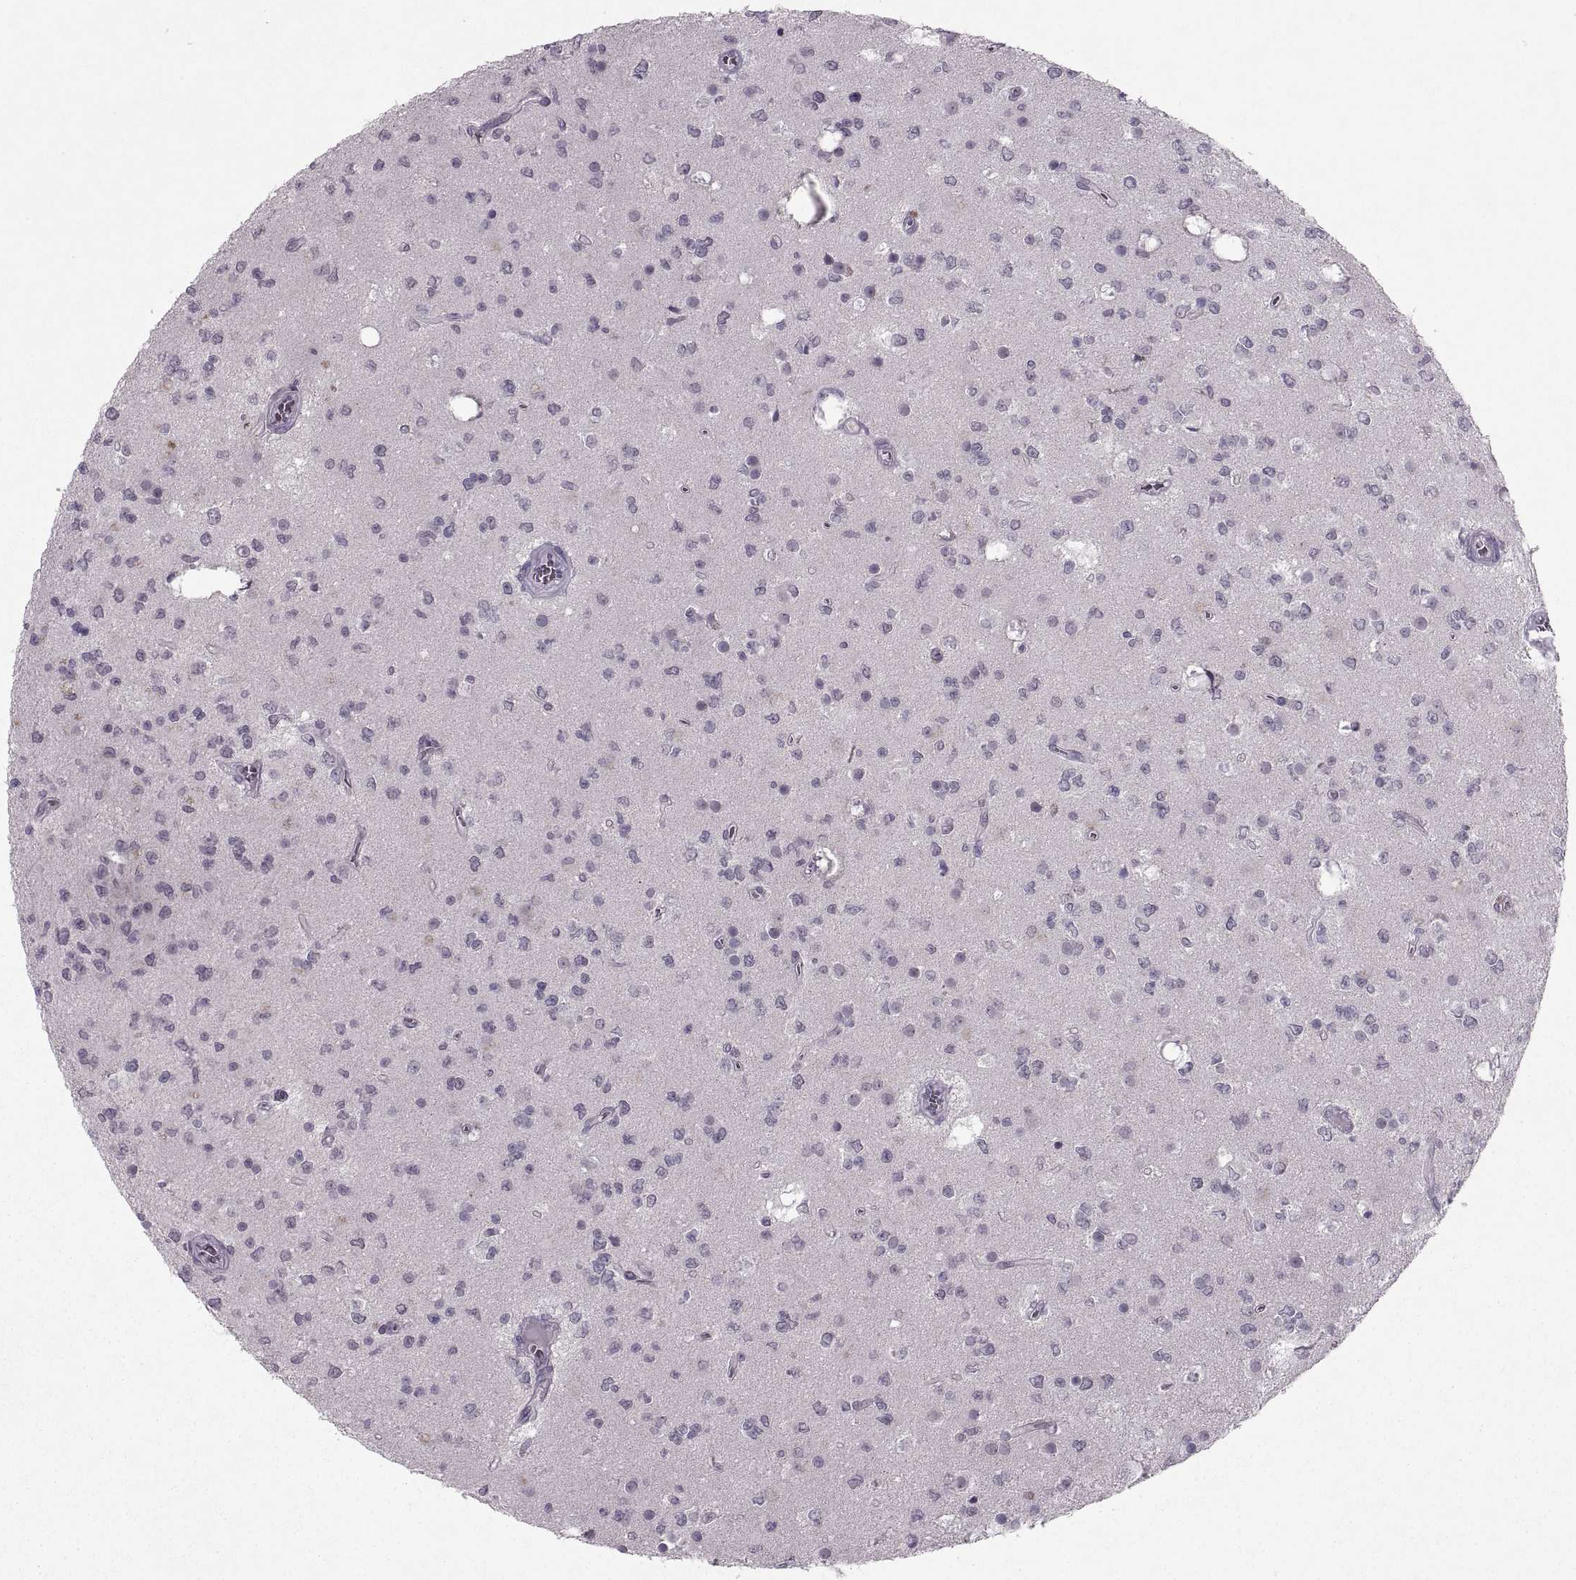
{"staining": {"intensity": "negative", "quantity": "none", "location": "none"}, "tissue": "glioma", "cell_type": "Tumor cells", "image_type": "cancer", "snomed": [{"axis": "morphology", "description": "Glioma, malignant, Low grade"}, {"axis": "topography", "description": "Brain"}], "caption": "Immunohistochemistry (IHC) of glioma shows no expression in tumor cells. Nuclei are stained in blue.", "gene": "MGAT4D", "patient": {"sex": "female", "age": 45}}